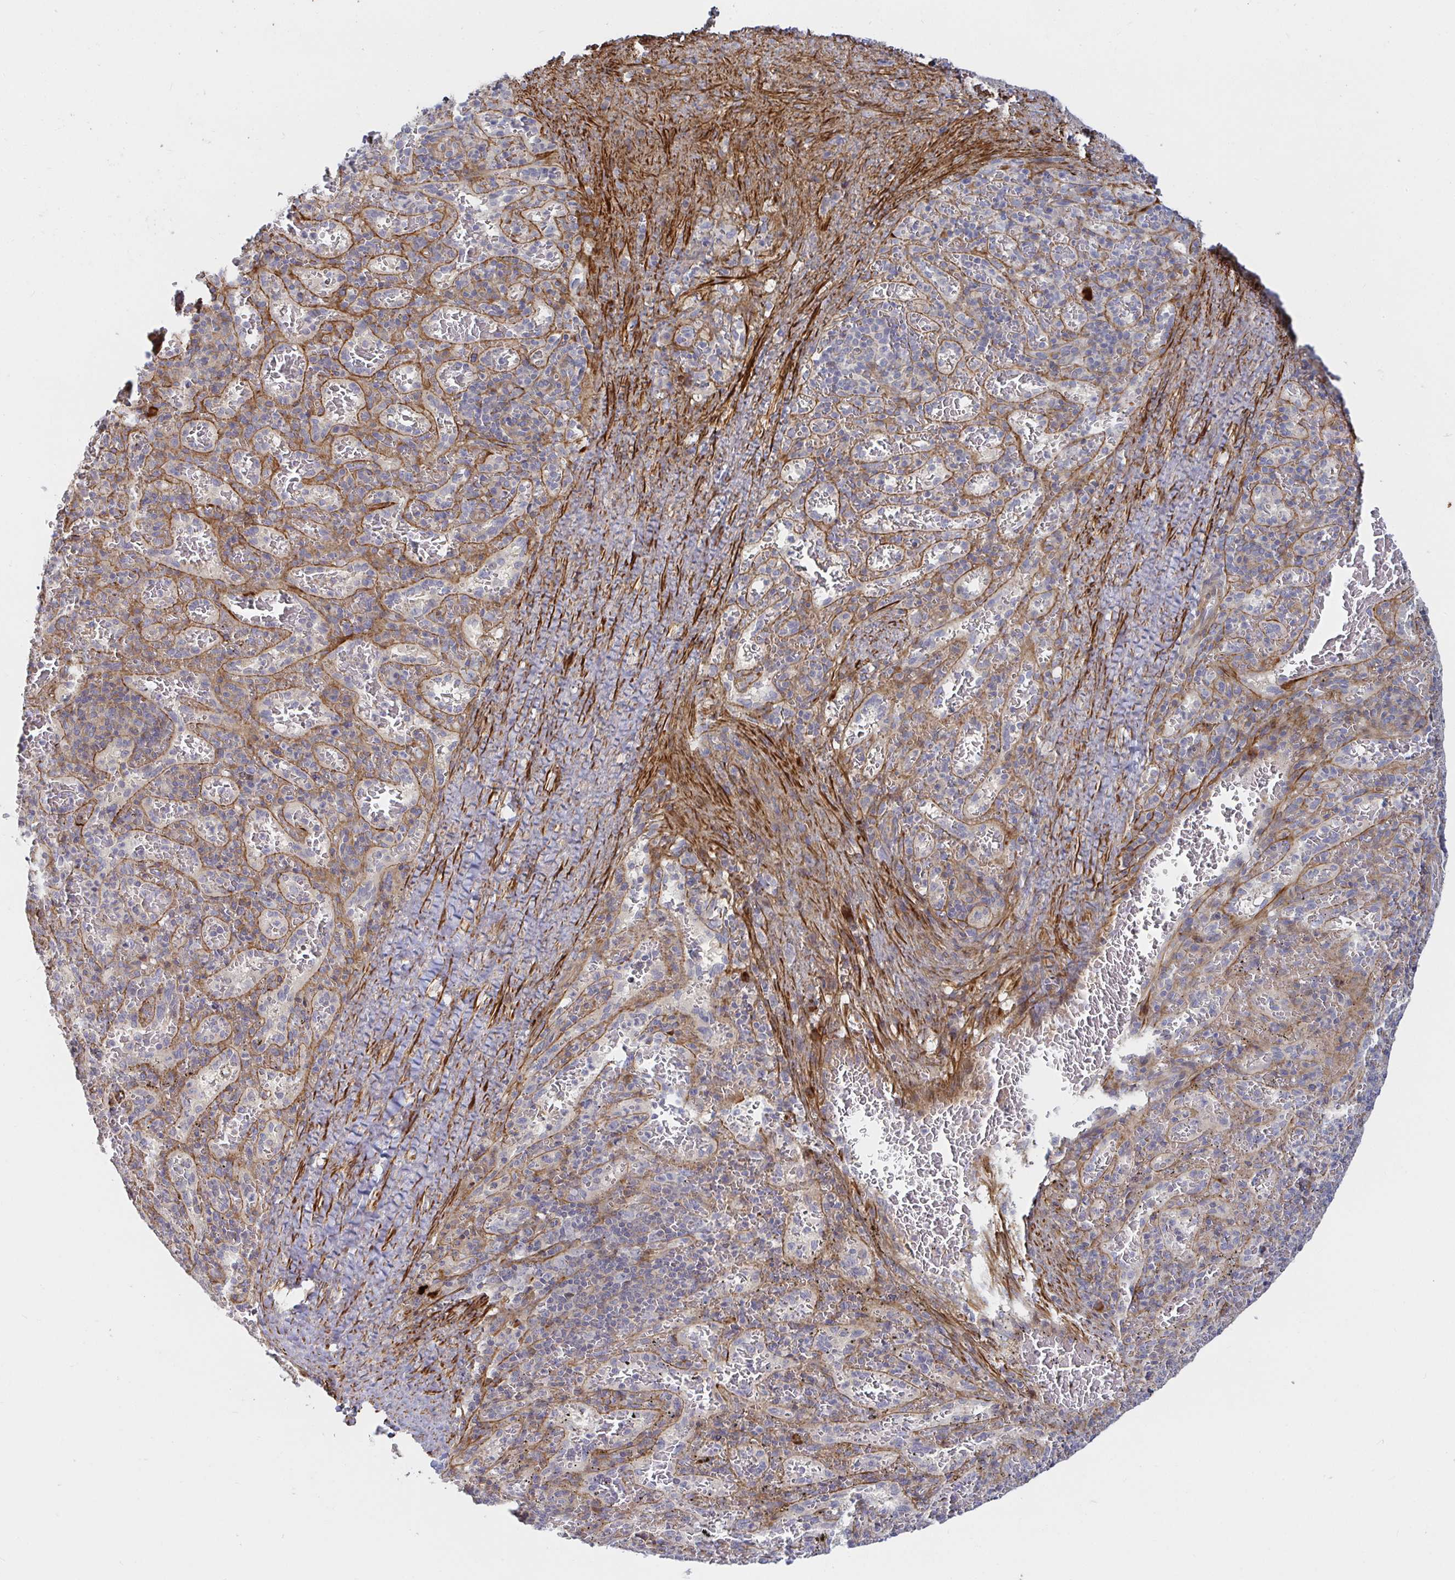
{"staining": {"intensity": "negative", "quantity": "none", "location": "none"}, "tissue": "spleen", "cell_type": "Cells in red pulp", "image_type": "normal", "snomed": [{"axis": "morphology", "description": "Normal tissue, NOS"}, {"axis": "topography", "description": "Spleen"}], "caption": "The image reveals no significant expression in cells in red pulp of spleen.", "gene": "SSH2", "patient": {"sex": "male", "age": 57}}